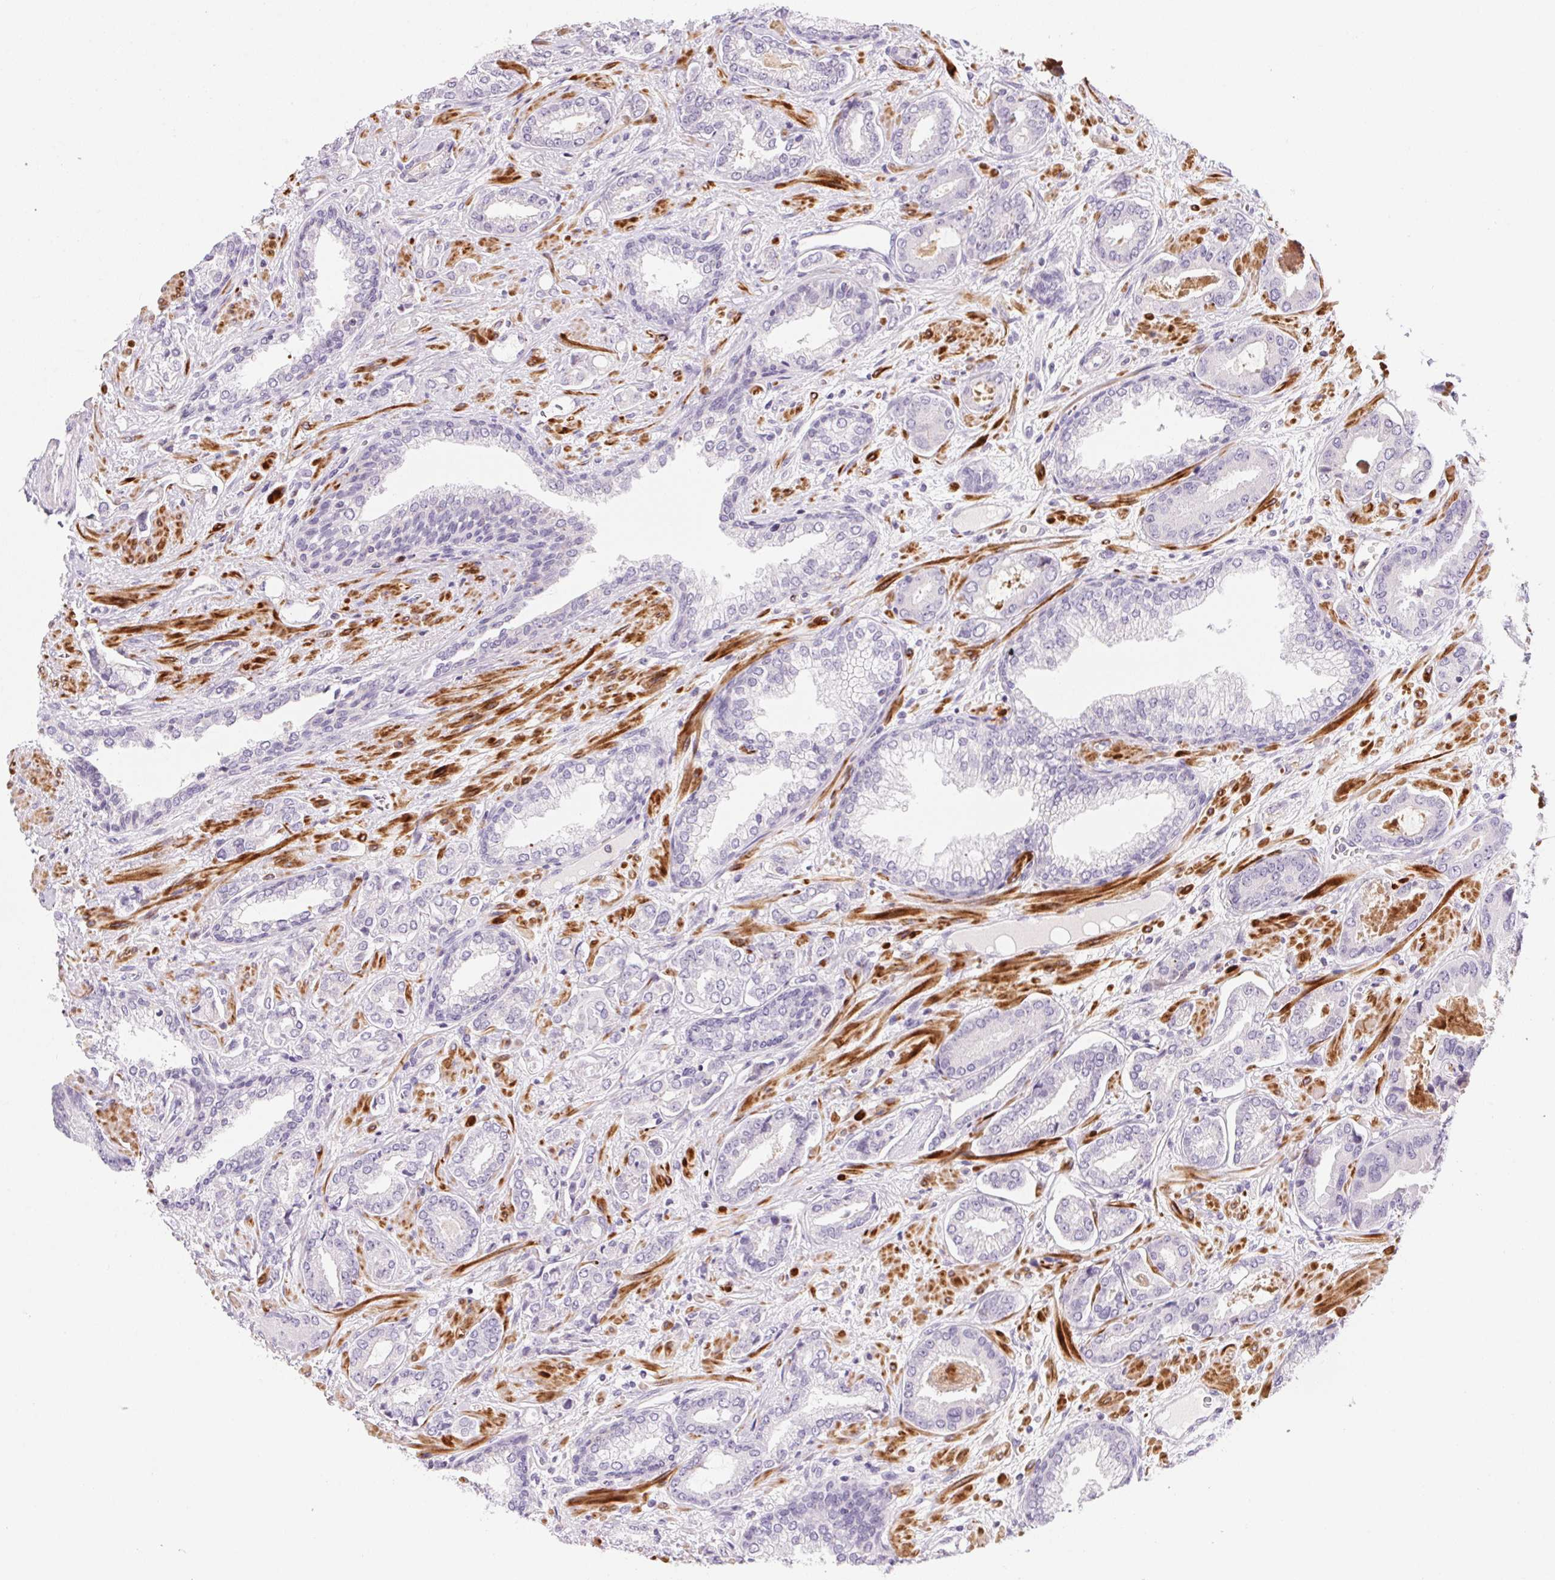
{"staining": {"intensity": "negative", "quantity": "none", "location": "none"}, "tissue": "prostate cancer", "cell_type": "Tumor cells", "image_type": "cancer", "snomed": [{"axis": "morphology", "description": "Adenocarcinoma, Low grade"}, {"axis": "topography", "description": "Prostate"}], "caption": "The micrograph displays no staining of tumor cells in prostate cancer. The staining is performed using DAB (3,3'-diaminobenzidine) brown chromogen with nuclei counter-stained in using hematoxylin.", "gene": "ECPAS", "patient": {"sex": "male", "age": 61}}